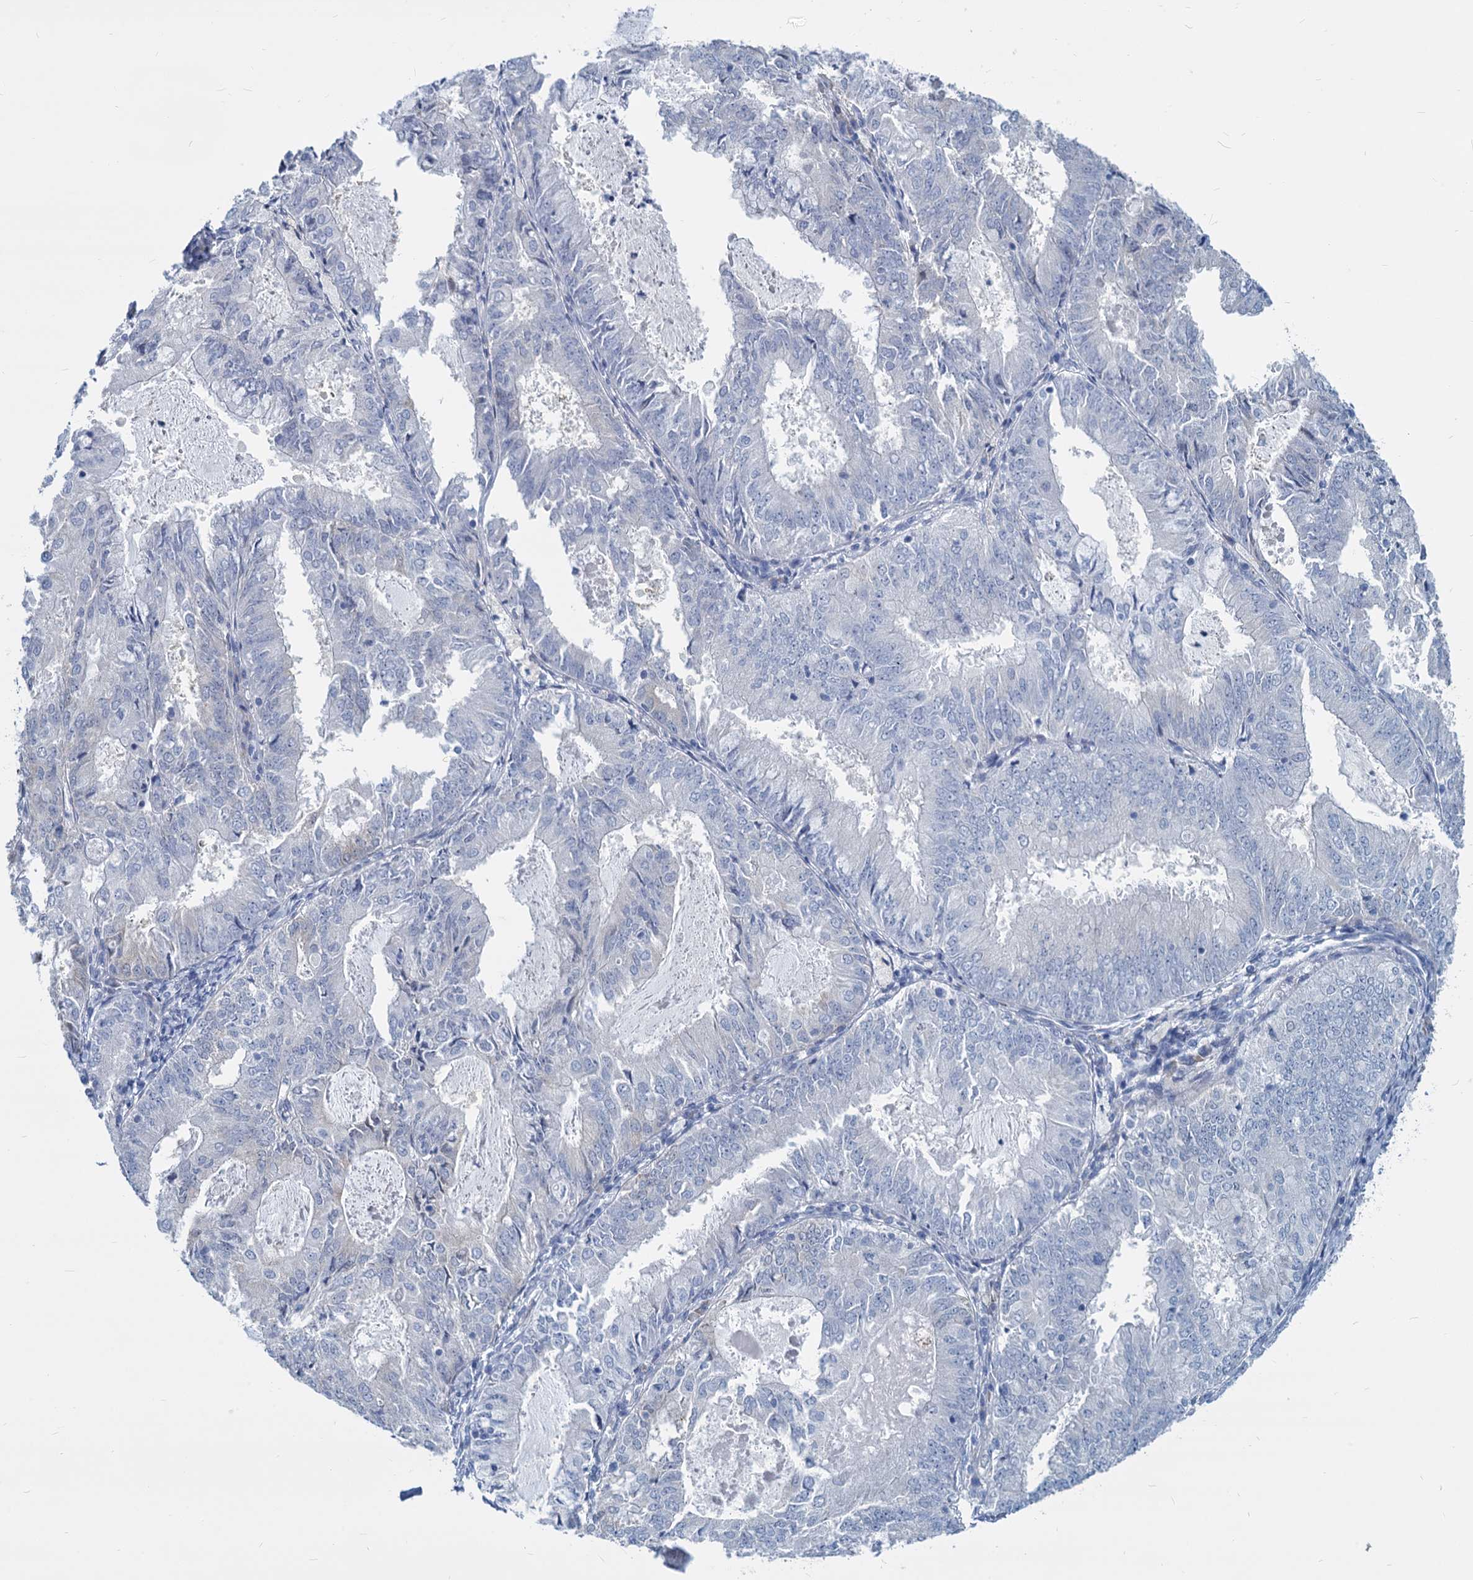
{"staining": {"intensity": "negative", "quantity": "none", "location": "none"}, "tissue": "endometrial cancer", "cell_type": "Tumor cells", "image_type": "cancer", "snomed": [{"axis": "morphology", "description": "Adenocarcinoma, NOS"}, {"axis": "topography", "description": "Endometrium"}], "caption": "Tumor cells are negative for brown protein staining in adenocarcinoma (endometrial). (DAB immunohistochemistry (IHC) with hematoxylin counter stain).", "gene": "GSTM3", "patient": {"sex": "female", "age": 57}}